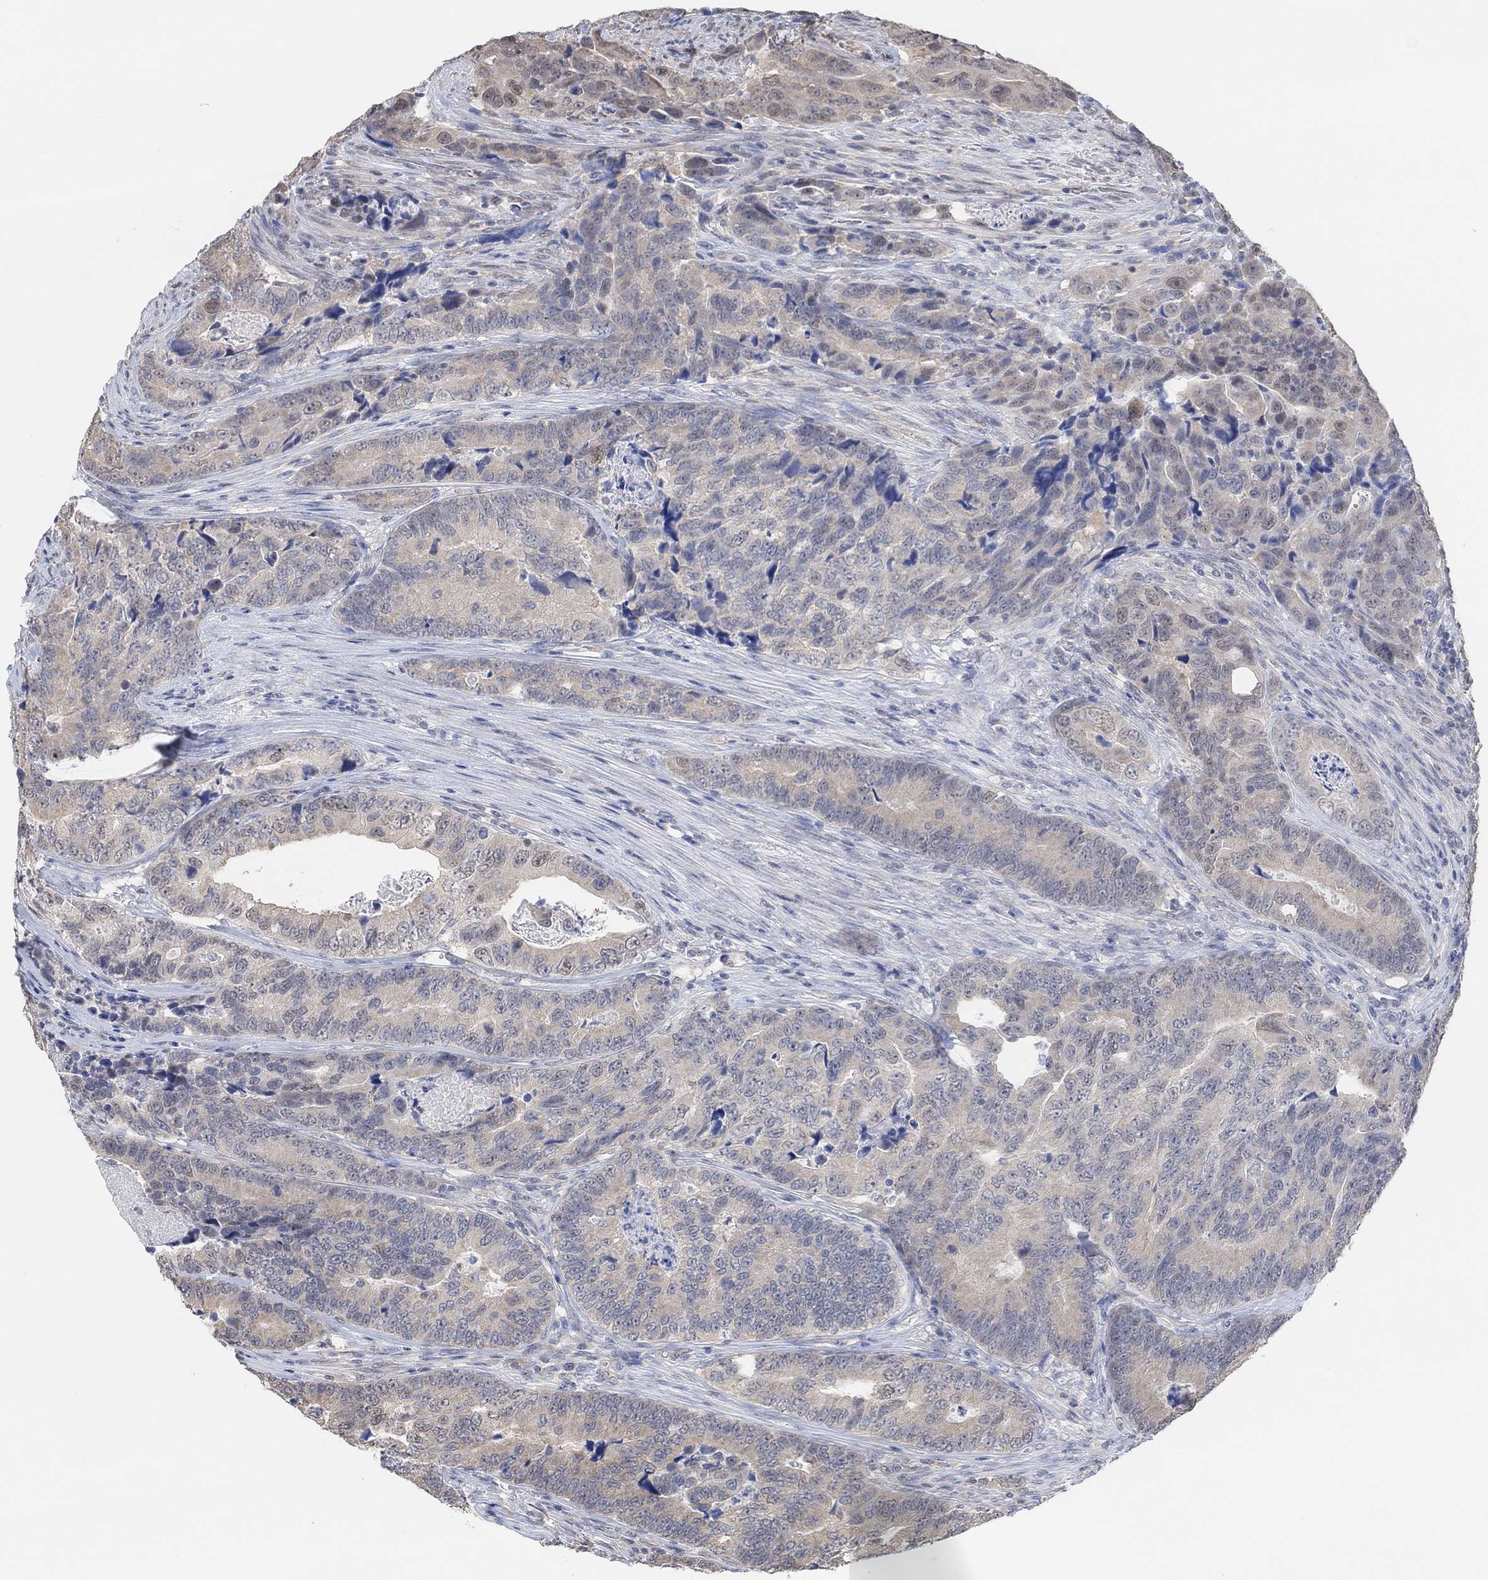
{"staining": {"intensity": "weak", "quantity": "25%-75%", "location": "cytoplasmic/membranous"}, "tissue": "colorectal cancer", "cell_type": "Tumor cells", "image_type": "cancer", "snomed": [{"axis": "morphology", "description": "Adenocarcinoma, NOS"}, {"axis": "topography", "description": "Colon"}], "caption": "This histopathology image demonstrates colorectal adenocarcinoma stained with IHC to label a protein in brown. The cytoplasmic/membranous of tumor cells show weak positivity for the protein. Nuclei are counter-stained blue.", "gene": "MUC1", "patient": {"sex": "female", "age": 72}}